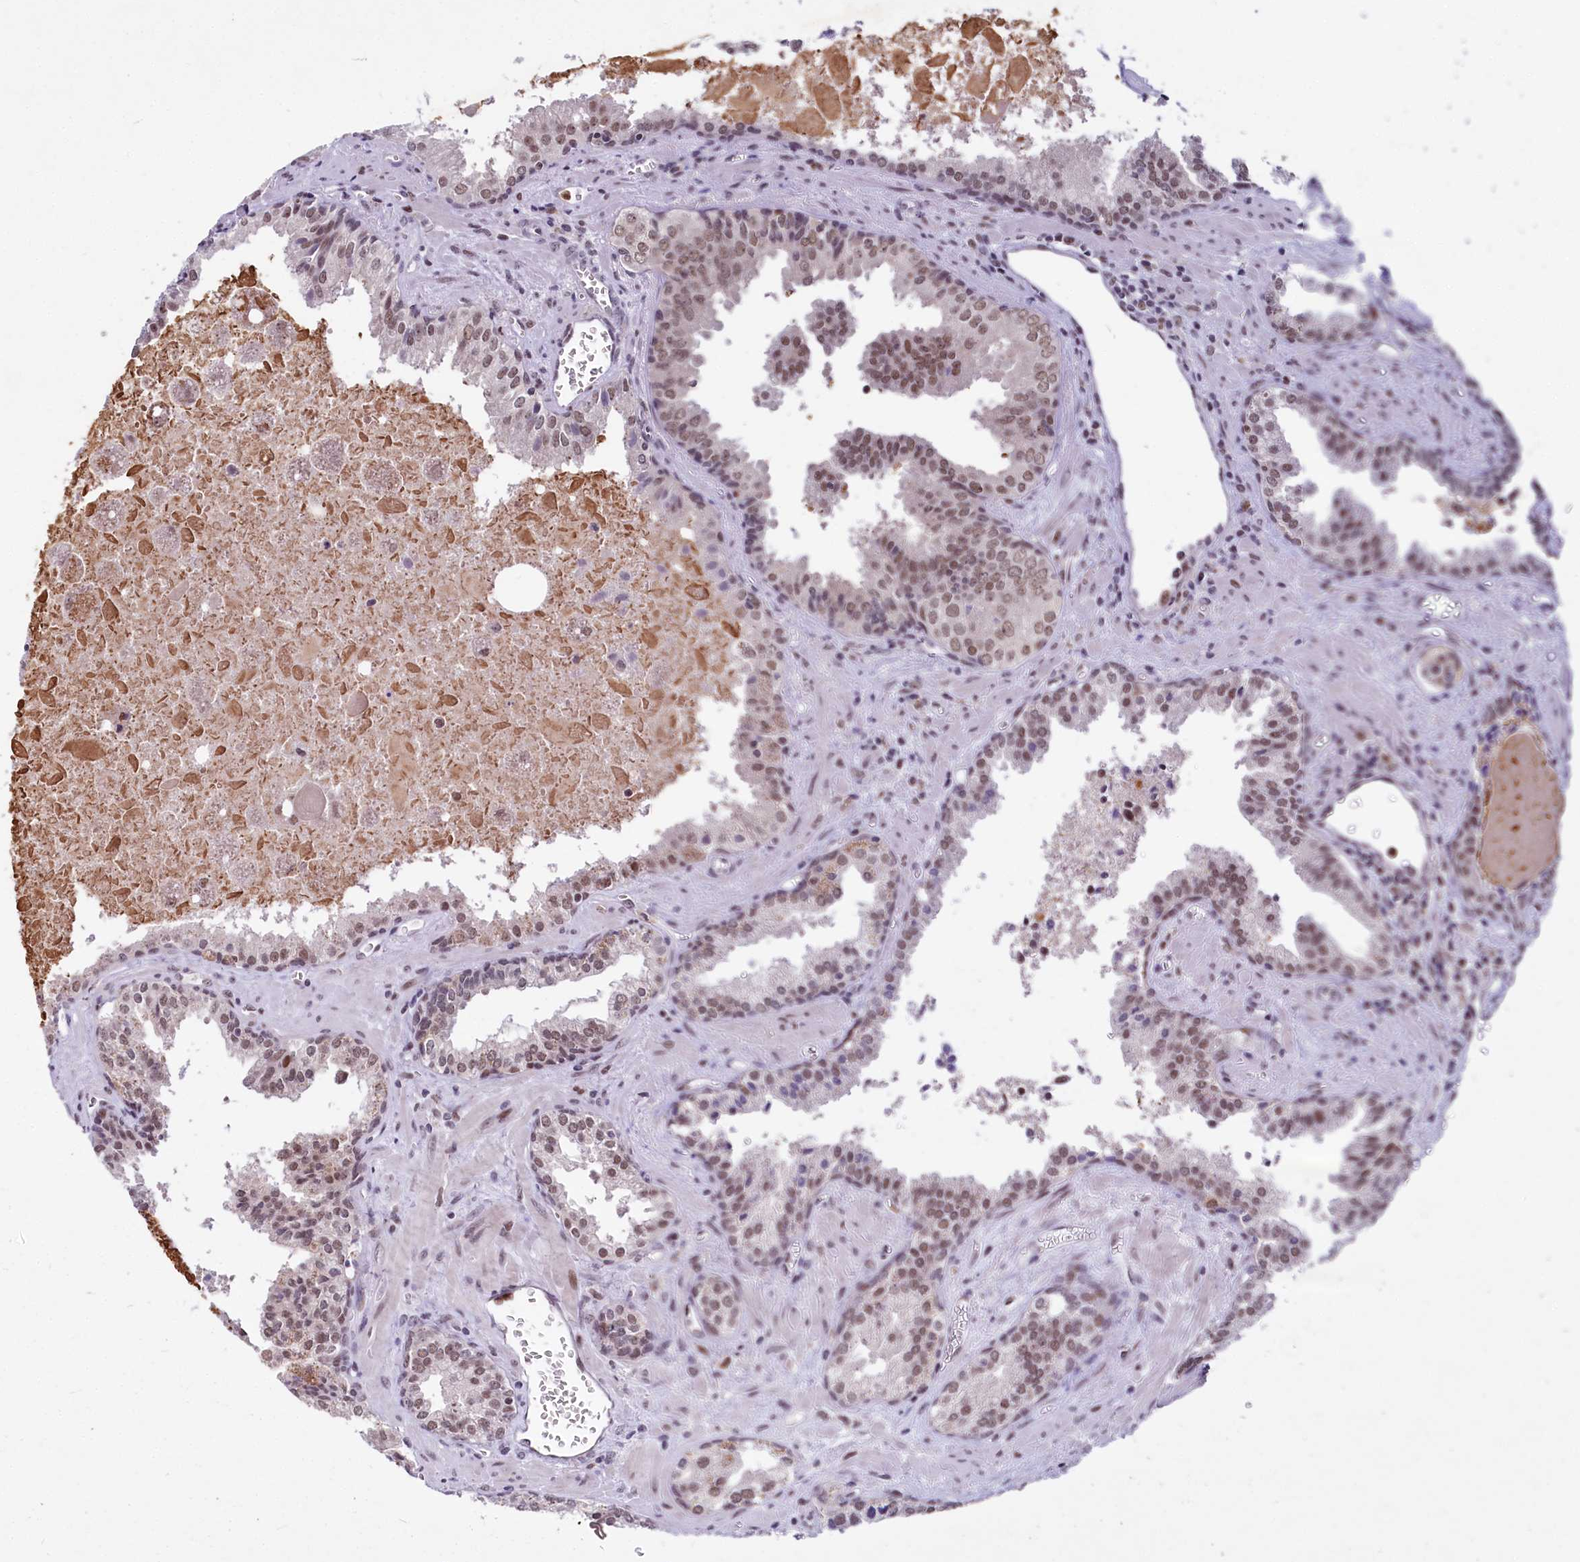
{"staining": {"intensity": "moderate", "quantity": ">75%", "location": "nuclear"}, "tissue": "prostate cancer", "cell_type": "Tumor cells", "image_type": "cancer", "snomed": [{"axis": "morphology", "description": "Adenocarcinoma, High grade"}, {"axis": "topography", "description": "Prostate"}], "caption": "Protein analysis of prostate adenocarcinoma (high-grade) tissue exhibits moderate nuclear expression in approximately >75% of tumor cells.", "gene": "SCAF11", "patient": {"sex": "male", "age": 68}}